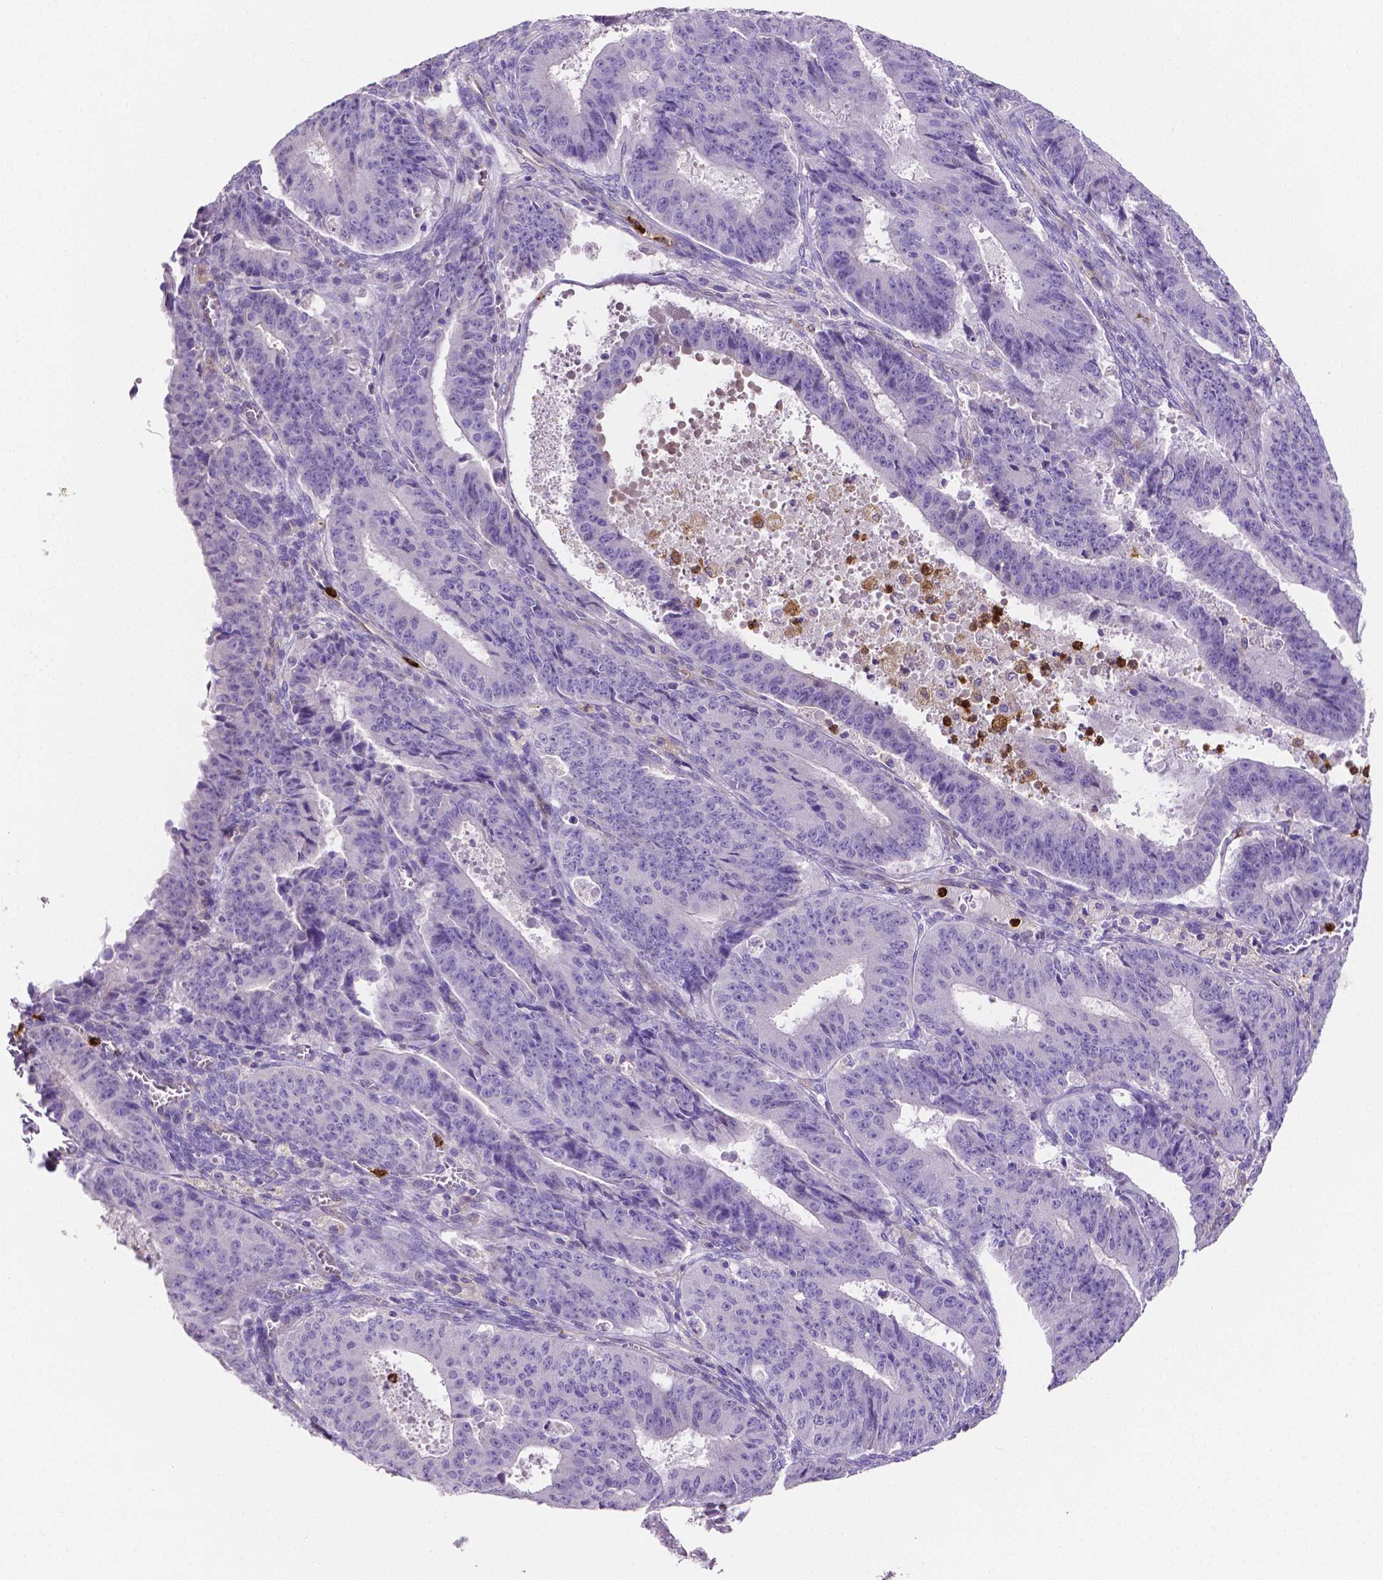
{"staining": {"intensity": "negative", "quantity": "none", "location": "none"}, "tissue": "ovarian cancer", "cell_type": "Tumor cells", "image_type": "cancer", "snomed": [{"axis": "morphology", "description": "Carcinoma, endometroid"}, {"axis": "topography", "description": "Ovary"}], "caption": "DAB immunohistochemical staining of ovarian endometroid carcinoma shows no significant expression in tumor cells. Brightfield microscopy of immunohistochemistry (IHC) stained with DAB (3,3'-diaminobenzidine) (brown) and hematoxylin (blue), captured at high magnification.", "gene": "MMP9", "patient": {"sex": "female", "age": 42}}